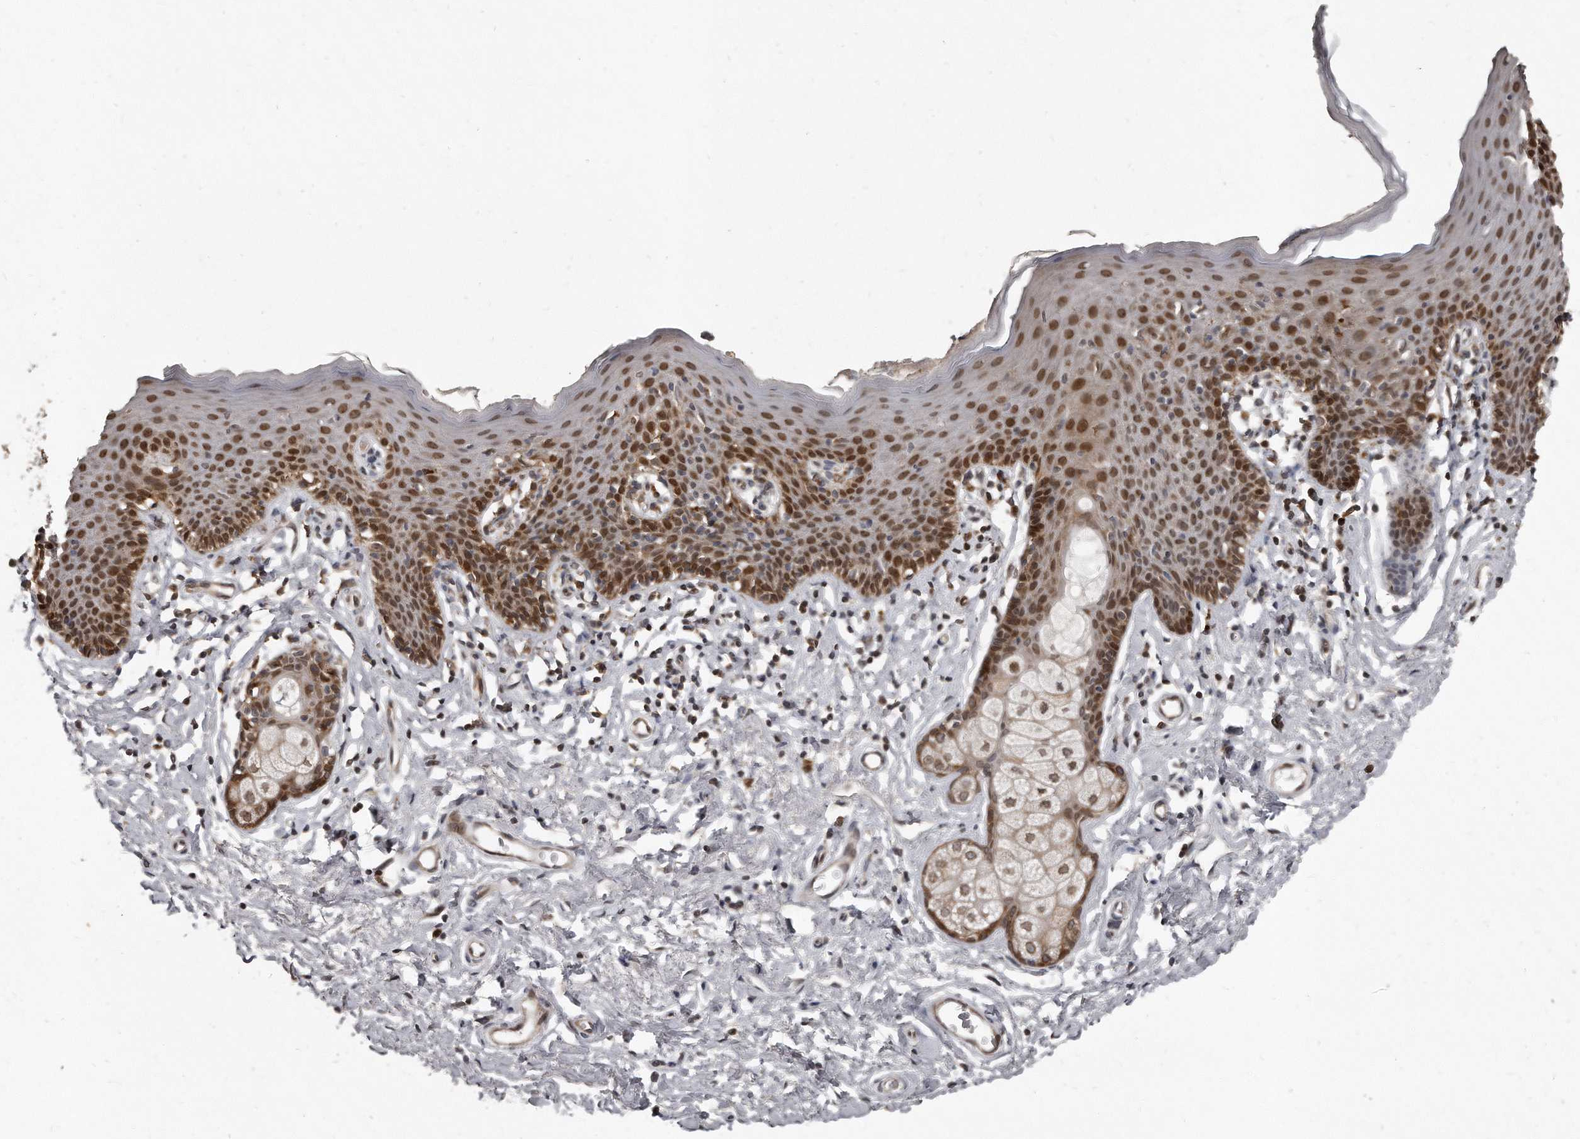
{"staining": {"intensity": "strong", "quantity": "25%-75%", "location": "nuclear"}, "tissue": "skin", "cell_type": "Epidermal cells", "image_type": "normal", "snomed": [{"axis": "morphology", "description": "Normal tissue, NOS"}, {"axis": "topography", "description": "Vulva"}], "caption": "Epidermal cells display high levels of strong nuclear positivity in approximately 25%-75% of cells in benign skin.", "gene": "GCH1", "patient": {"sex": "female", "age": 66}}